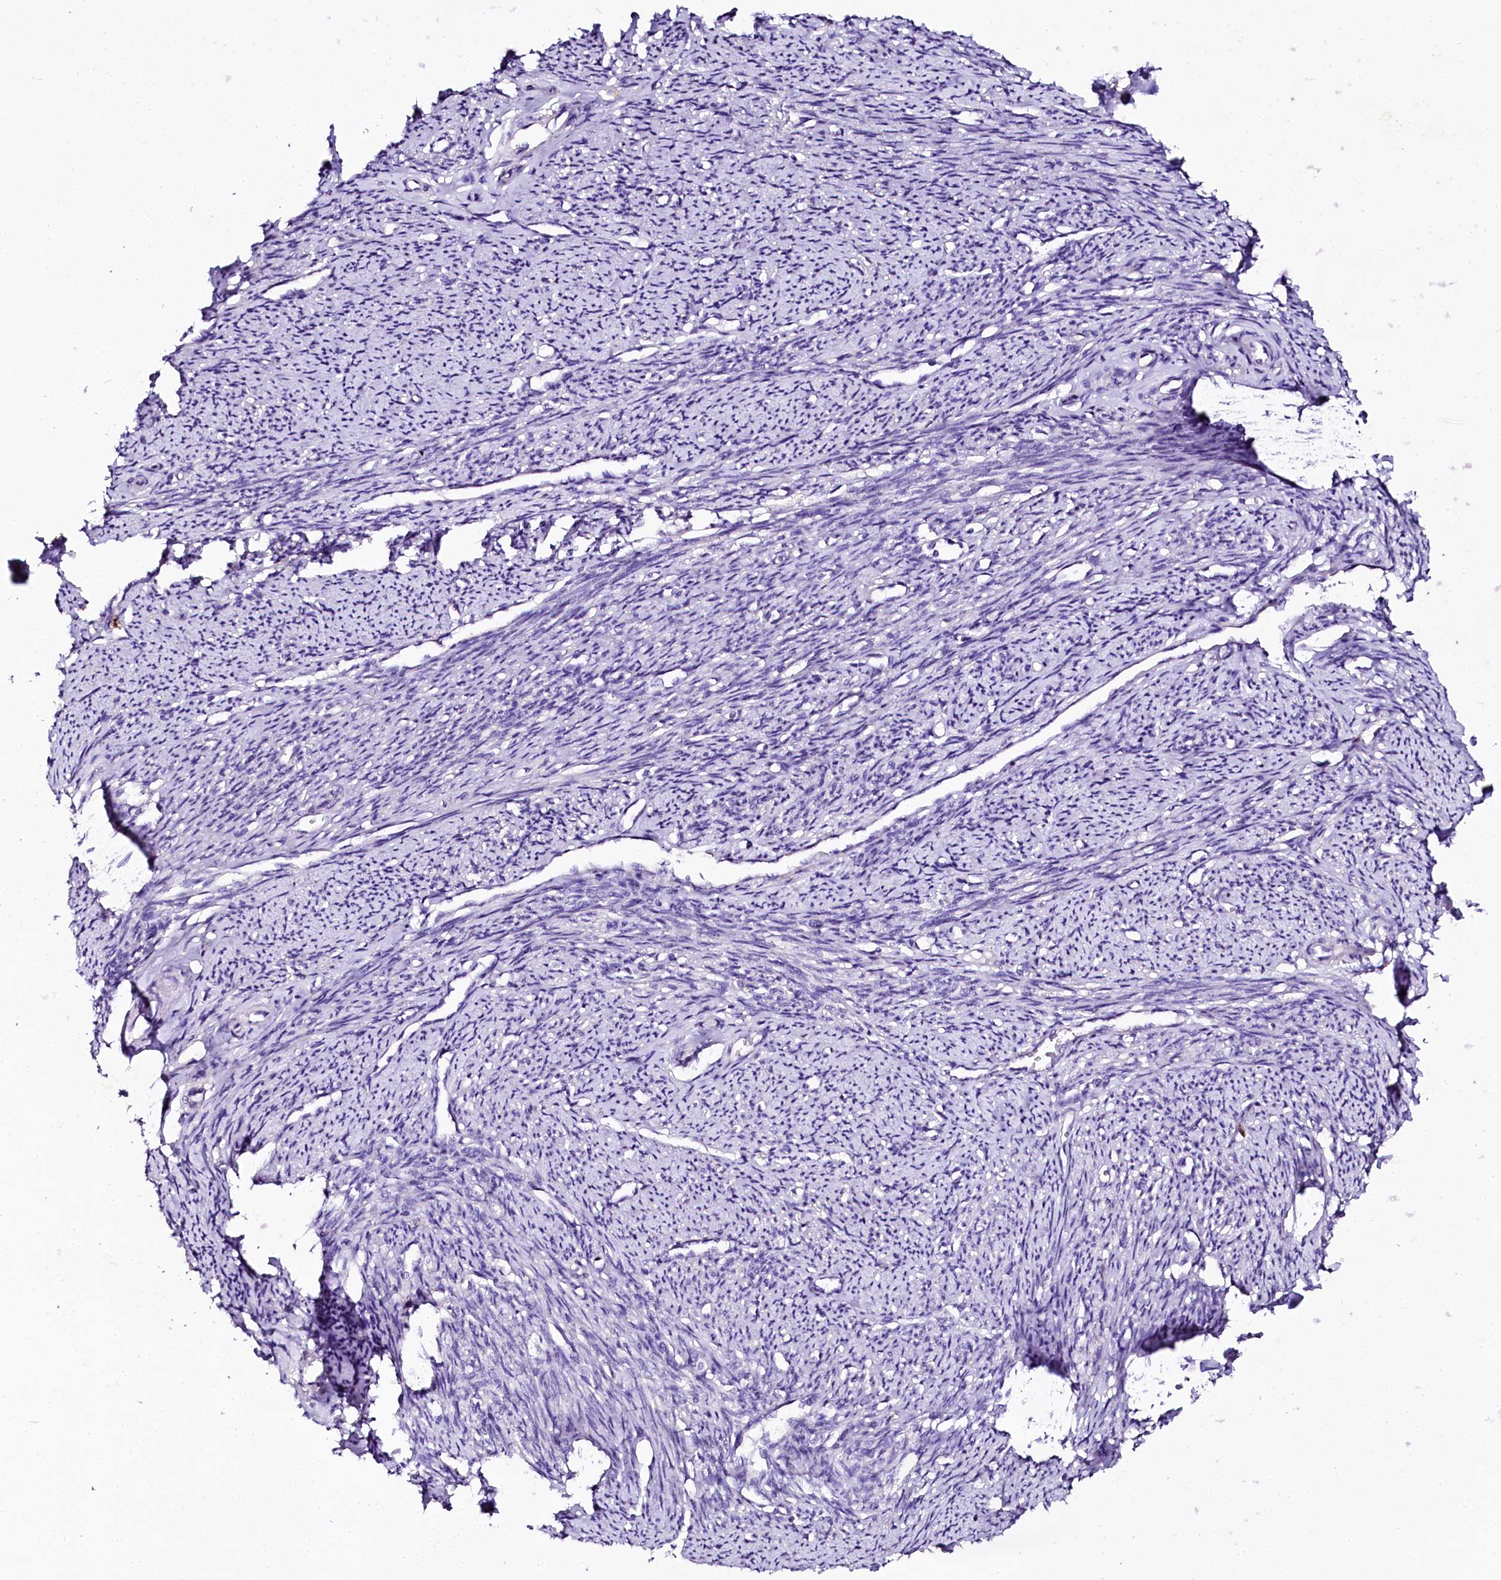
{"staining": {"intensity": "negative", "quantity": "none", "location": "none"}, "tissue": "smooth muscle", "cell_type": "Smooth muscle cells", "image_type": "normal", "snomed": [{"axis": "morphology", "description": "Normal tissue, NOS"}, {"axis": "topography", "description": "Smooth muscle"}, {"axis": "topography", "description": "Uterus"}], "caption": "DAB (3,3'-diaminobenzidine) immunohistochemical staining of benign smooth muscle displays no significant staining in smooth muscle cells.", "gene": "NAA16", "patient": {"sex": "female", "age": 59}}